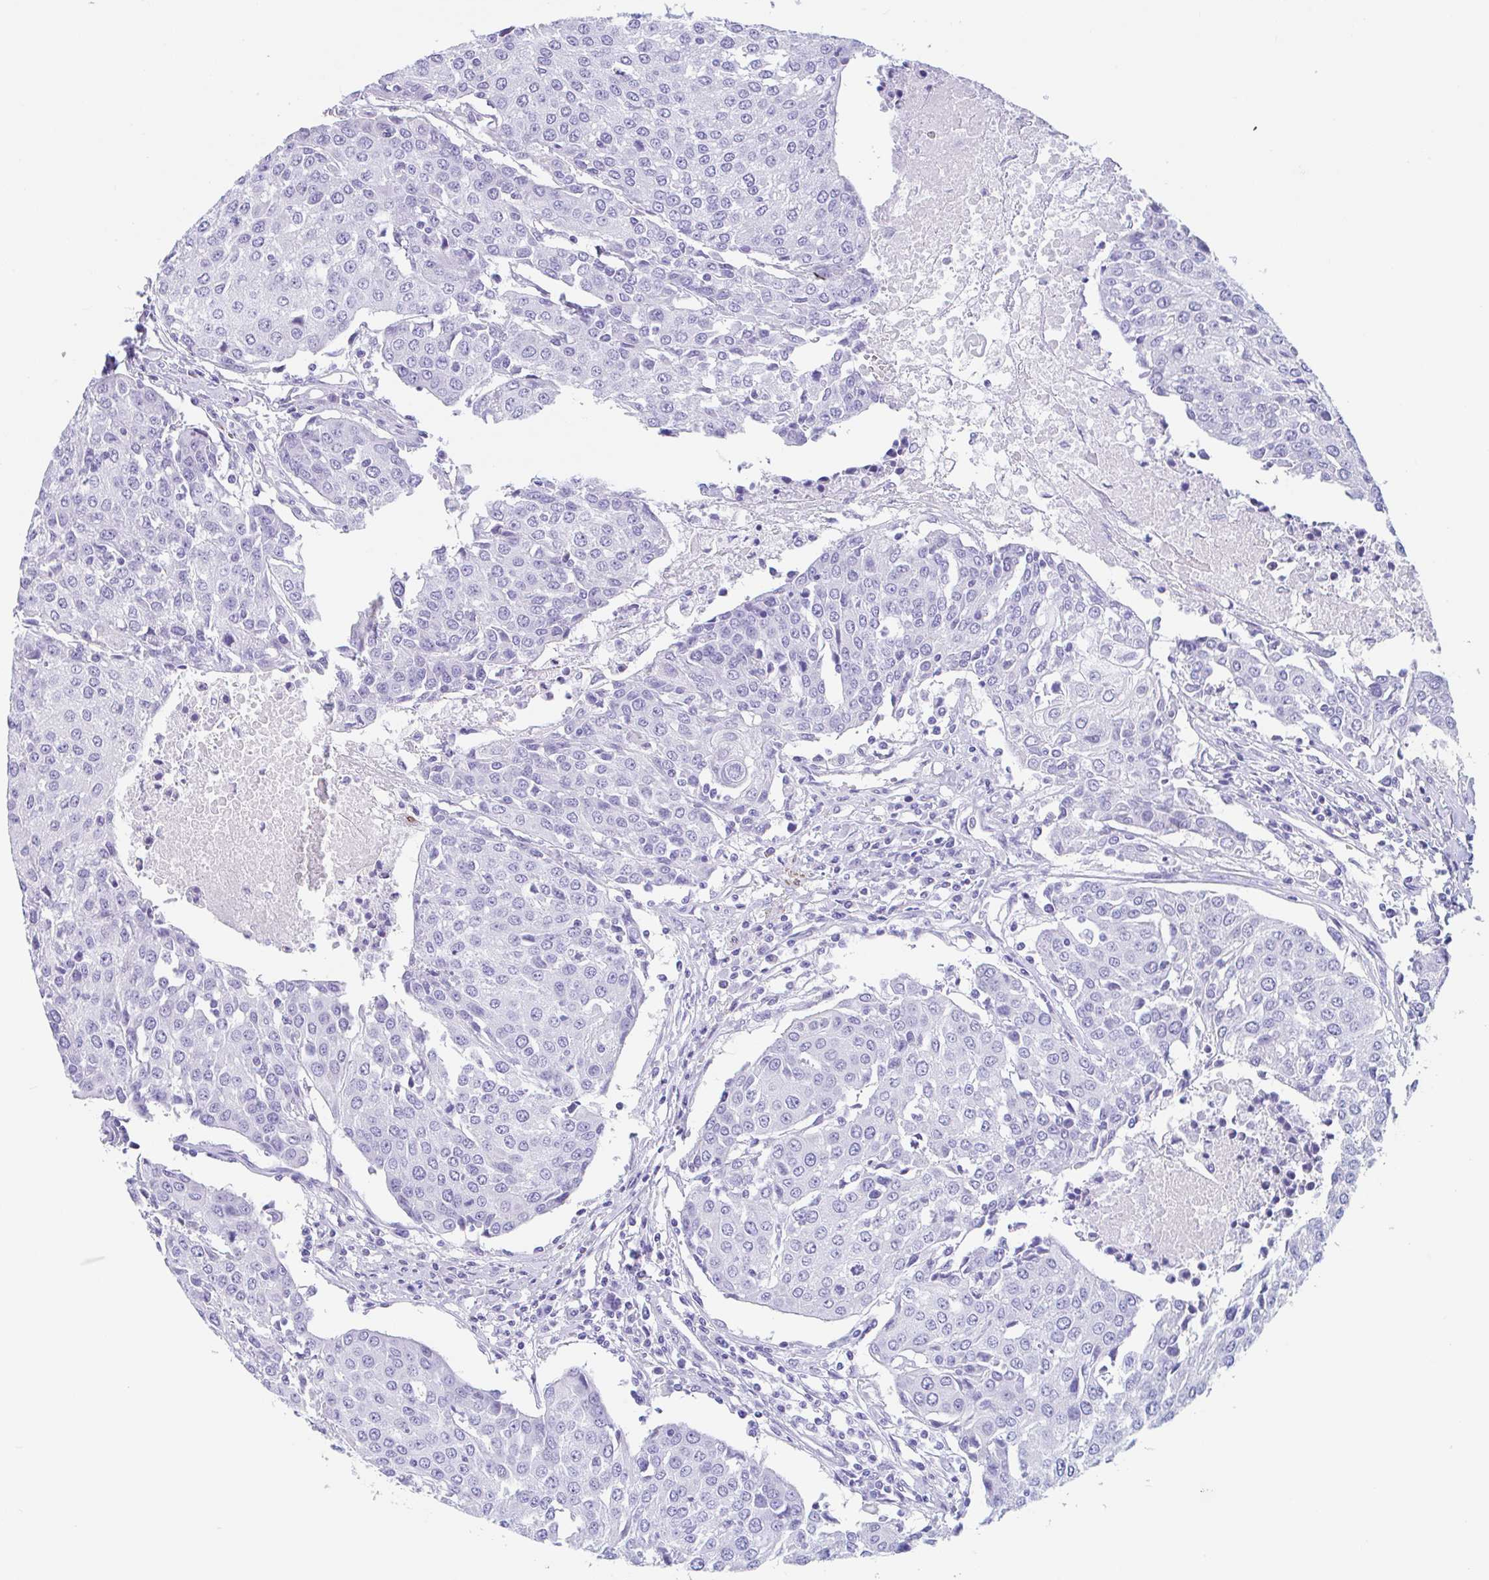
{"staining": {"intensity": "negative", "quantity": "none", "location": "none"}, "tissue": "urothelial cancer", "cell_type": "Tumor cells", "image_type": "cancer", "snomed": [{"axis": "morphology", "description": "Urothelial carcinoma, High grade"}, {"axis": "topography", "description": "Urinary bladder"}], "caption": "This is an IHC histopathology image of human urothelial cancer. There is no positivity in tumor cells.", "gene": "TAS2R41", "patient": {"sex": "female", "age": 85}}